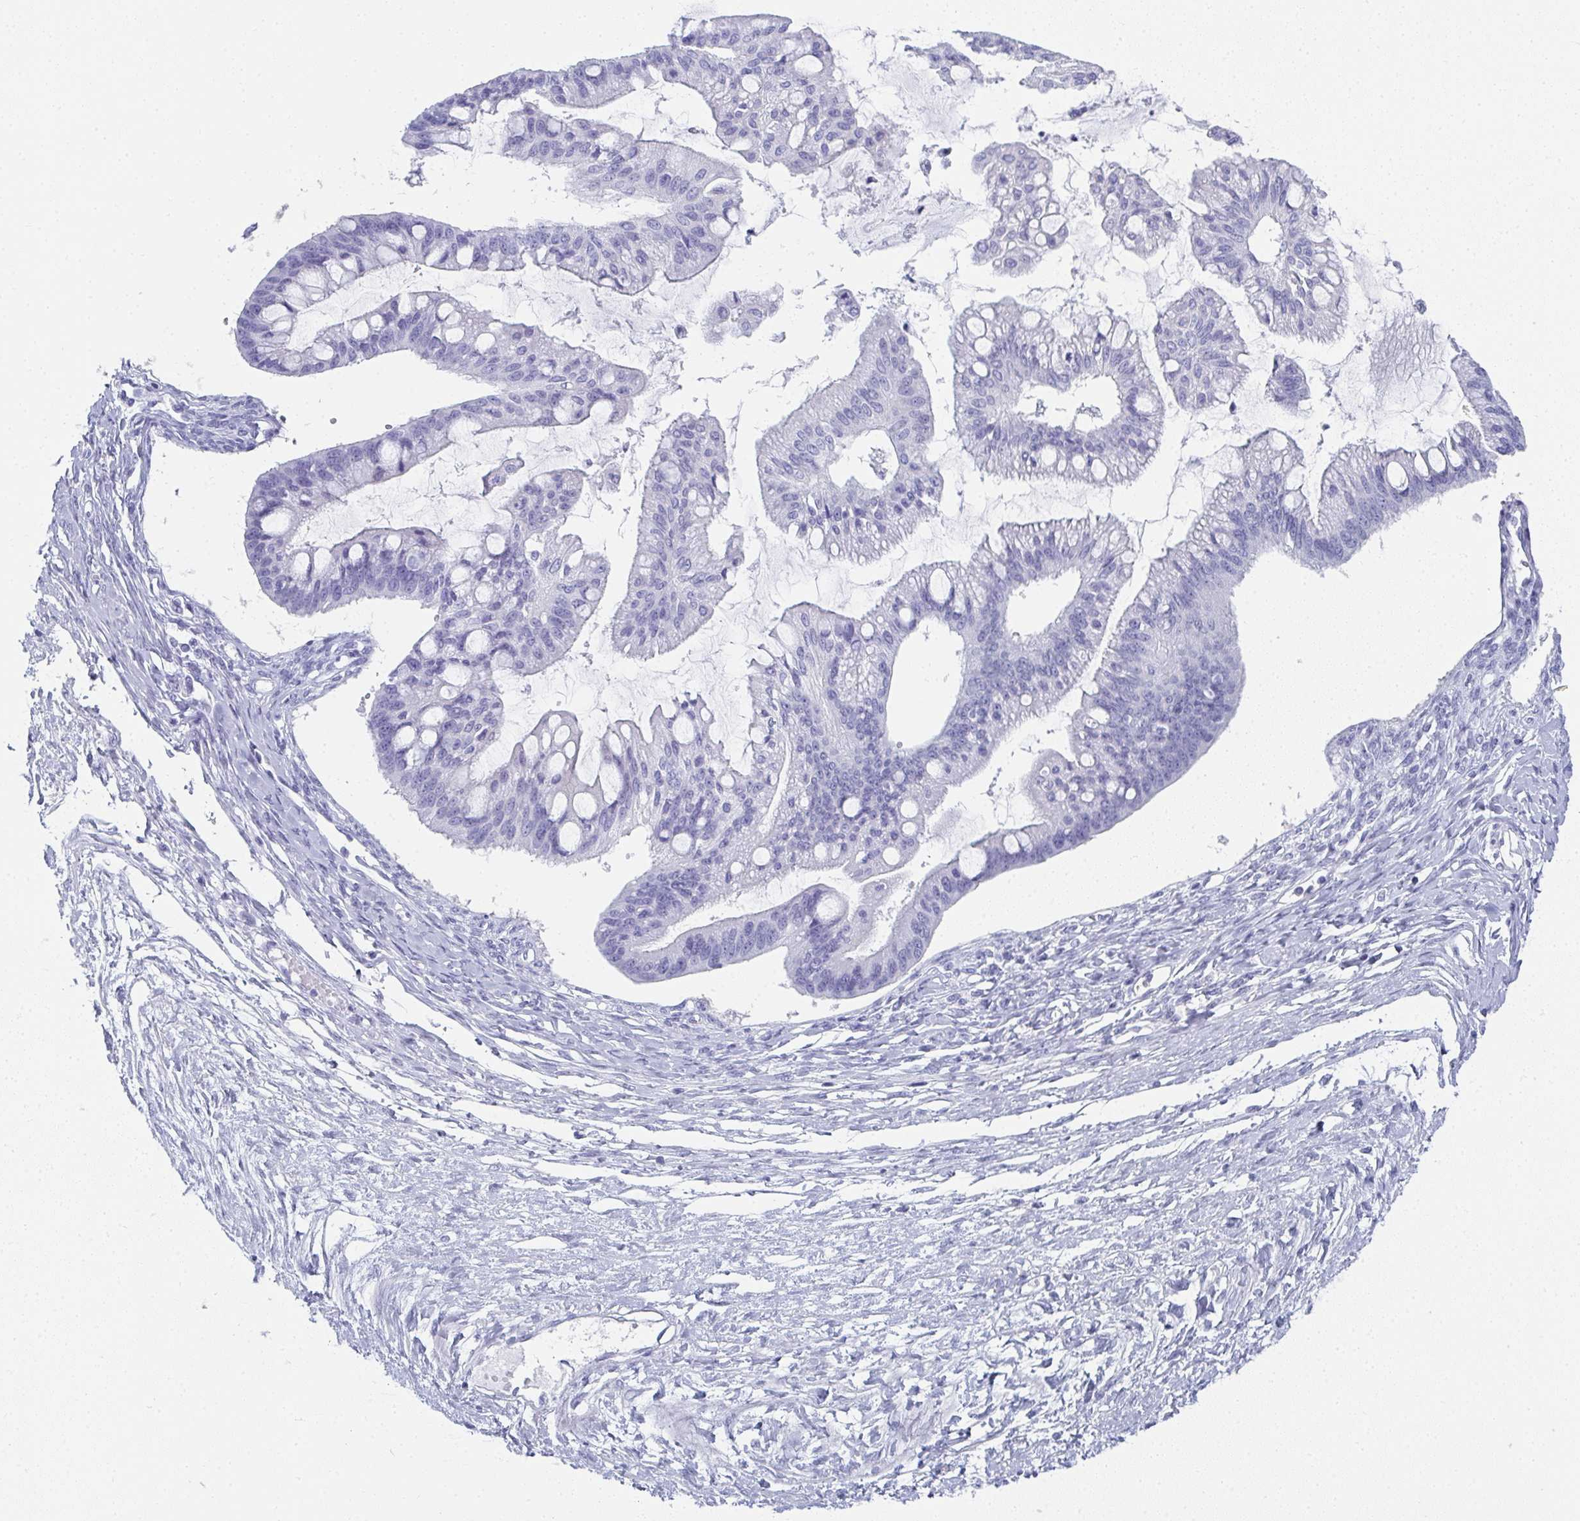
{"staining": {"intensity": "negative", "quantity": "none", "location": "none"}, "tissue": "ovarian cancer", "cell_type": "Tumor cells", "image_type": "cancer", "snomed": [{"axis": "morphology", "description": "Cystadenocarcinoma, mucinous, NOS"}, {"axis": "topography", "description": "Ovary"}], "caption": "Histopathology image shows no significant protein expression in tumor cells of ovarian cancer (mucinous cystadenocarcinoma).", "gene": "SYCP1", "patient": {"sex": "female", "age": 73}}